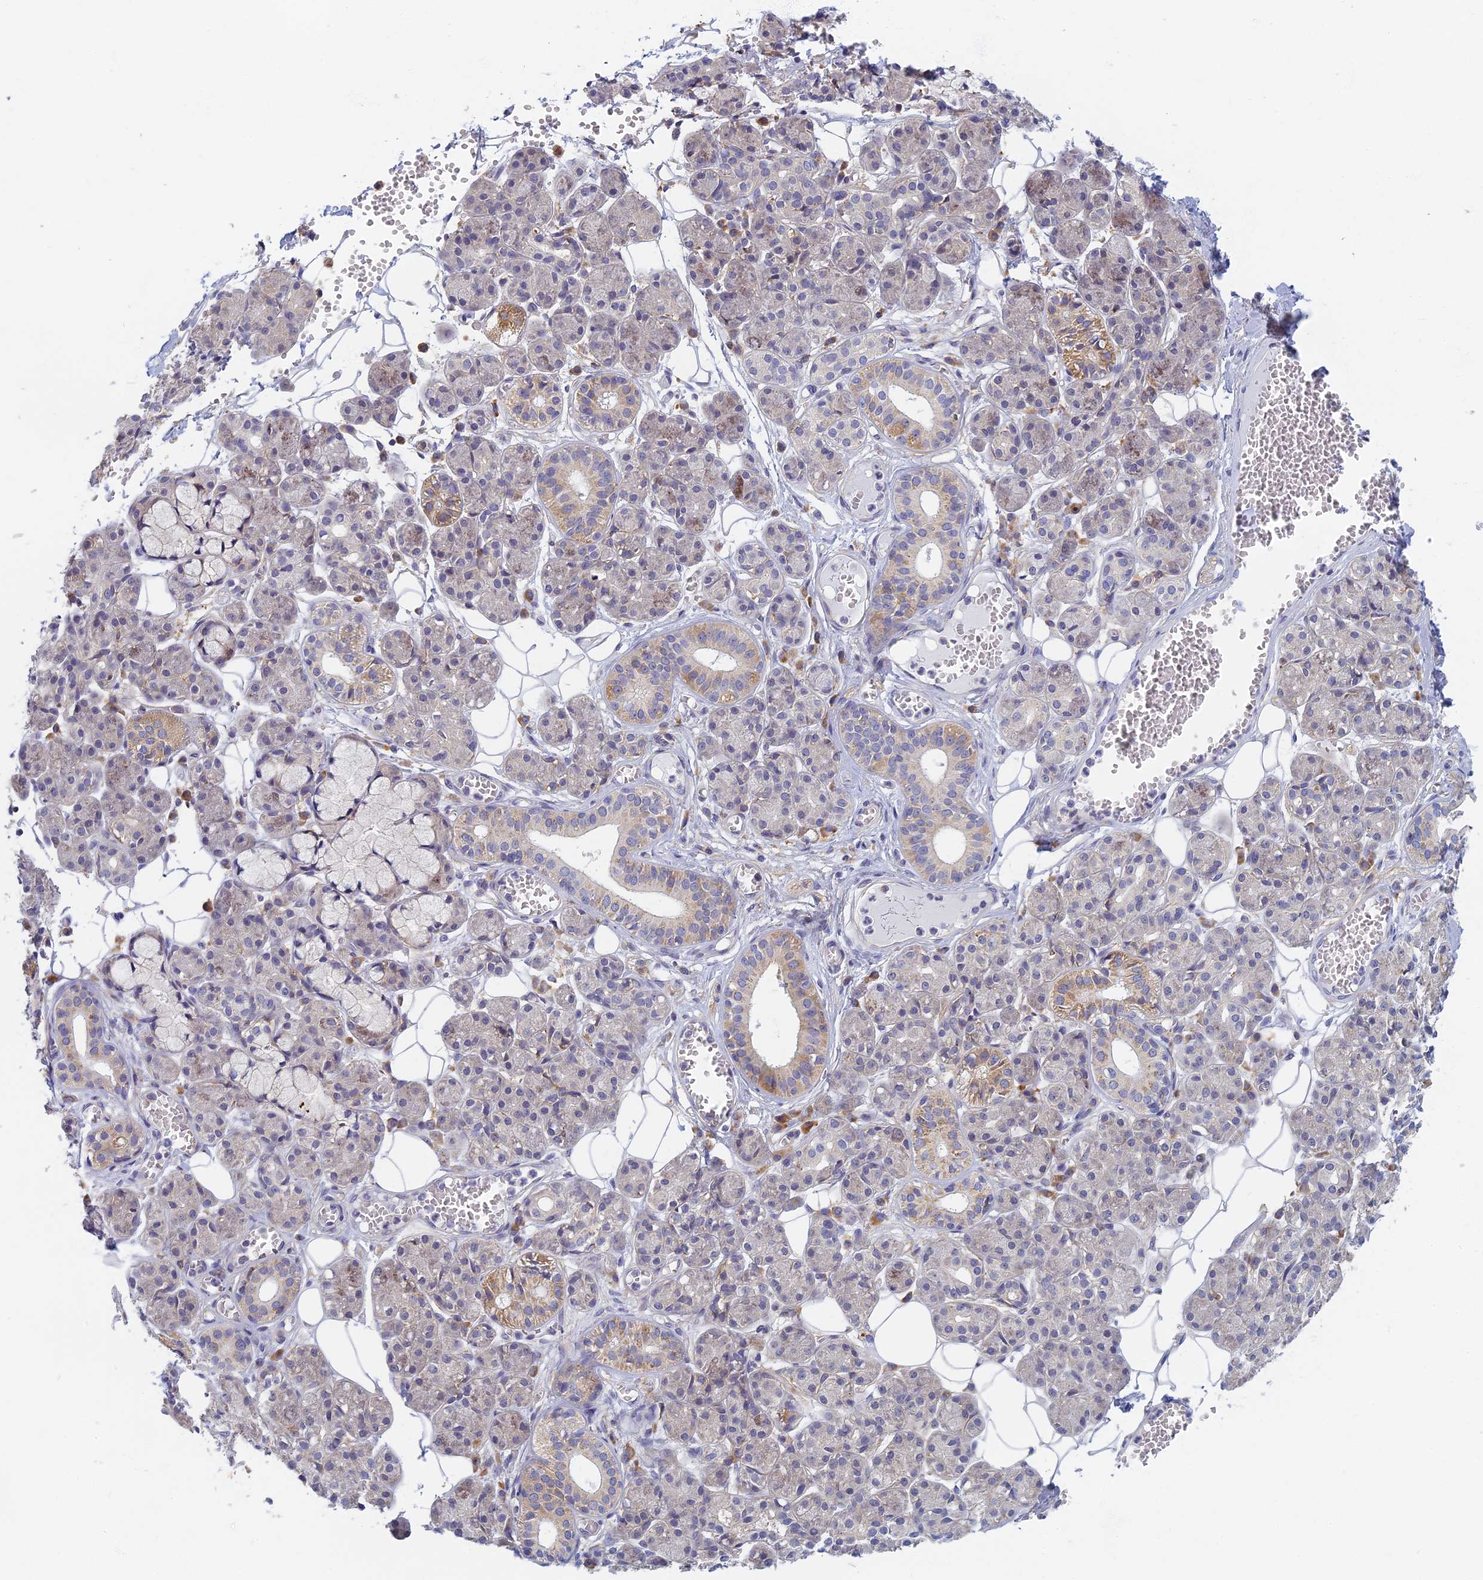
{"staining": {"intensity": "weak", "quantity": "<25%", "location": "cytoplasmic/membranous"}, "tissue": "salivary gland", "cell_type": "Glandular cells", "image_type": "normal", "snomed": [{"axis": "morphology", "description": "Normal tissue, NOS"}, {"axis": "topography", "description": "Salivary gland"}], "caption": "Immunohistochemistry of benign human salivary gland demonstrates no expression in glandular cells.", "gene": "DDX51", "patient": {"sex": "male", "age": 63}}